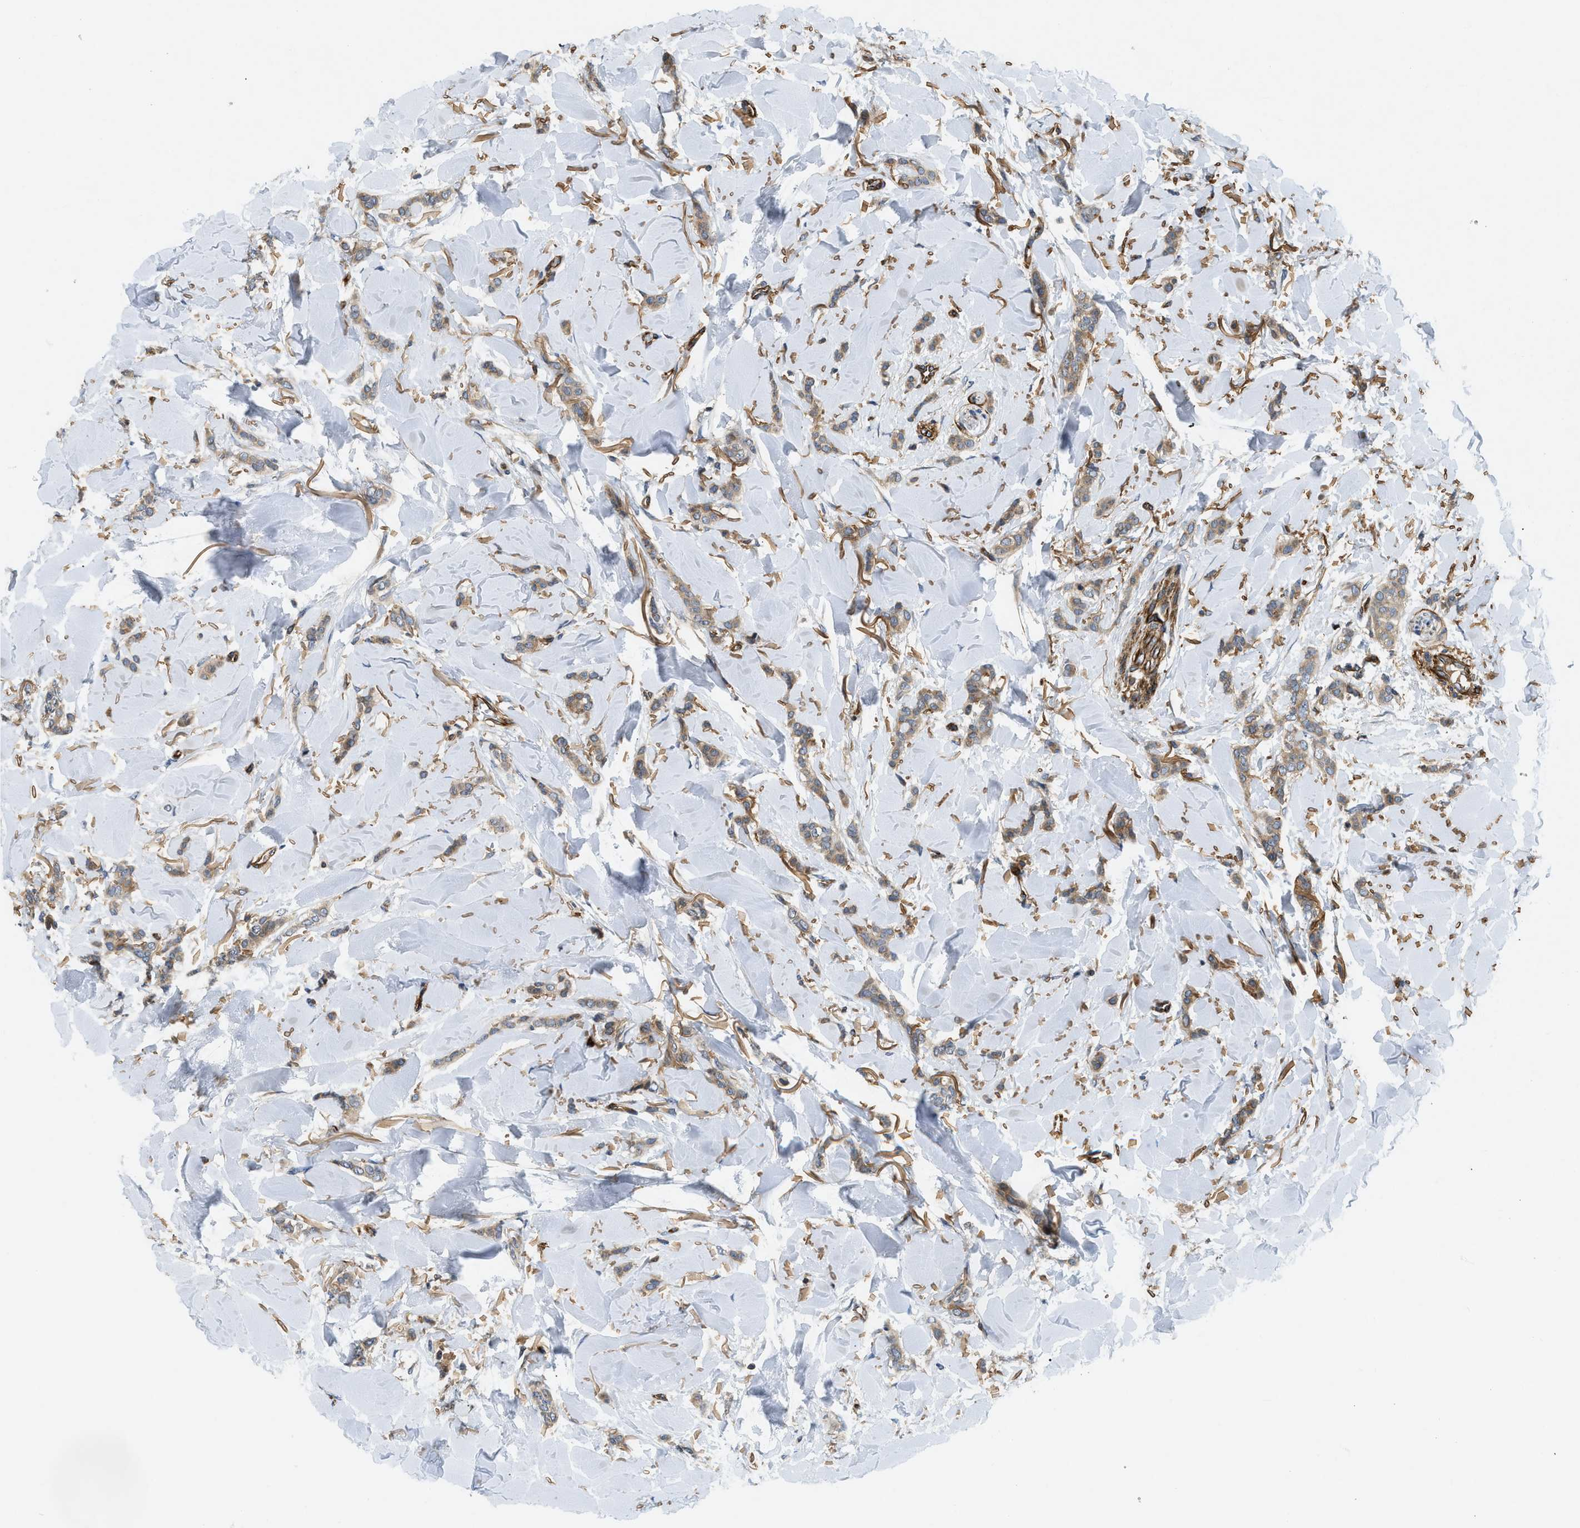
{"staining": {"intensity": "moderate", "quantity": ">75%", "location": "cytoplasmic/membranous"}, "tissue": "breast cancer", "cell_type": "Tumor cells", "image_type": "cancer", "snomed": [{"axis": "morphology", "description": "Lobular carcinoma"}, {"axis": "topography", "description": "Skin"}, {"axis": "topography", "description": "Breast"}], "caption": "Immunohistochemistry (IHC) histopathology image of breast cancer (lobular carcinoma) stained for a protein (brown), which displays medium levels of moderate cytoplasmic/membranous staining in approximately >75% of tumor cells.", "gene": "NYNRIN", "patient": {"sex": "female", "age": 46}}